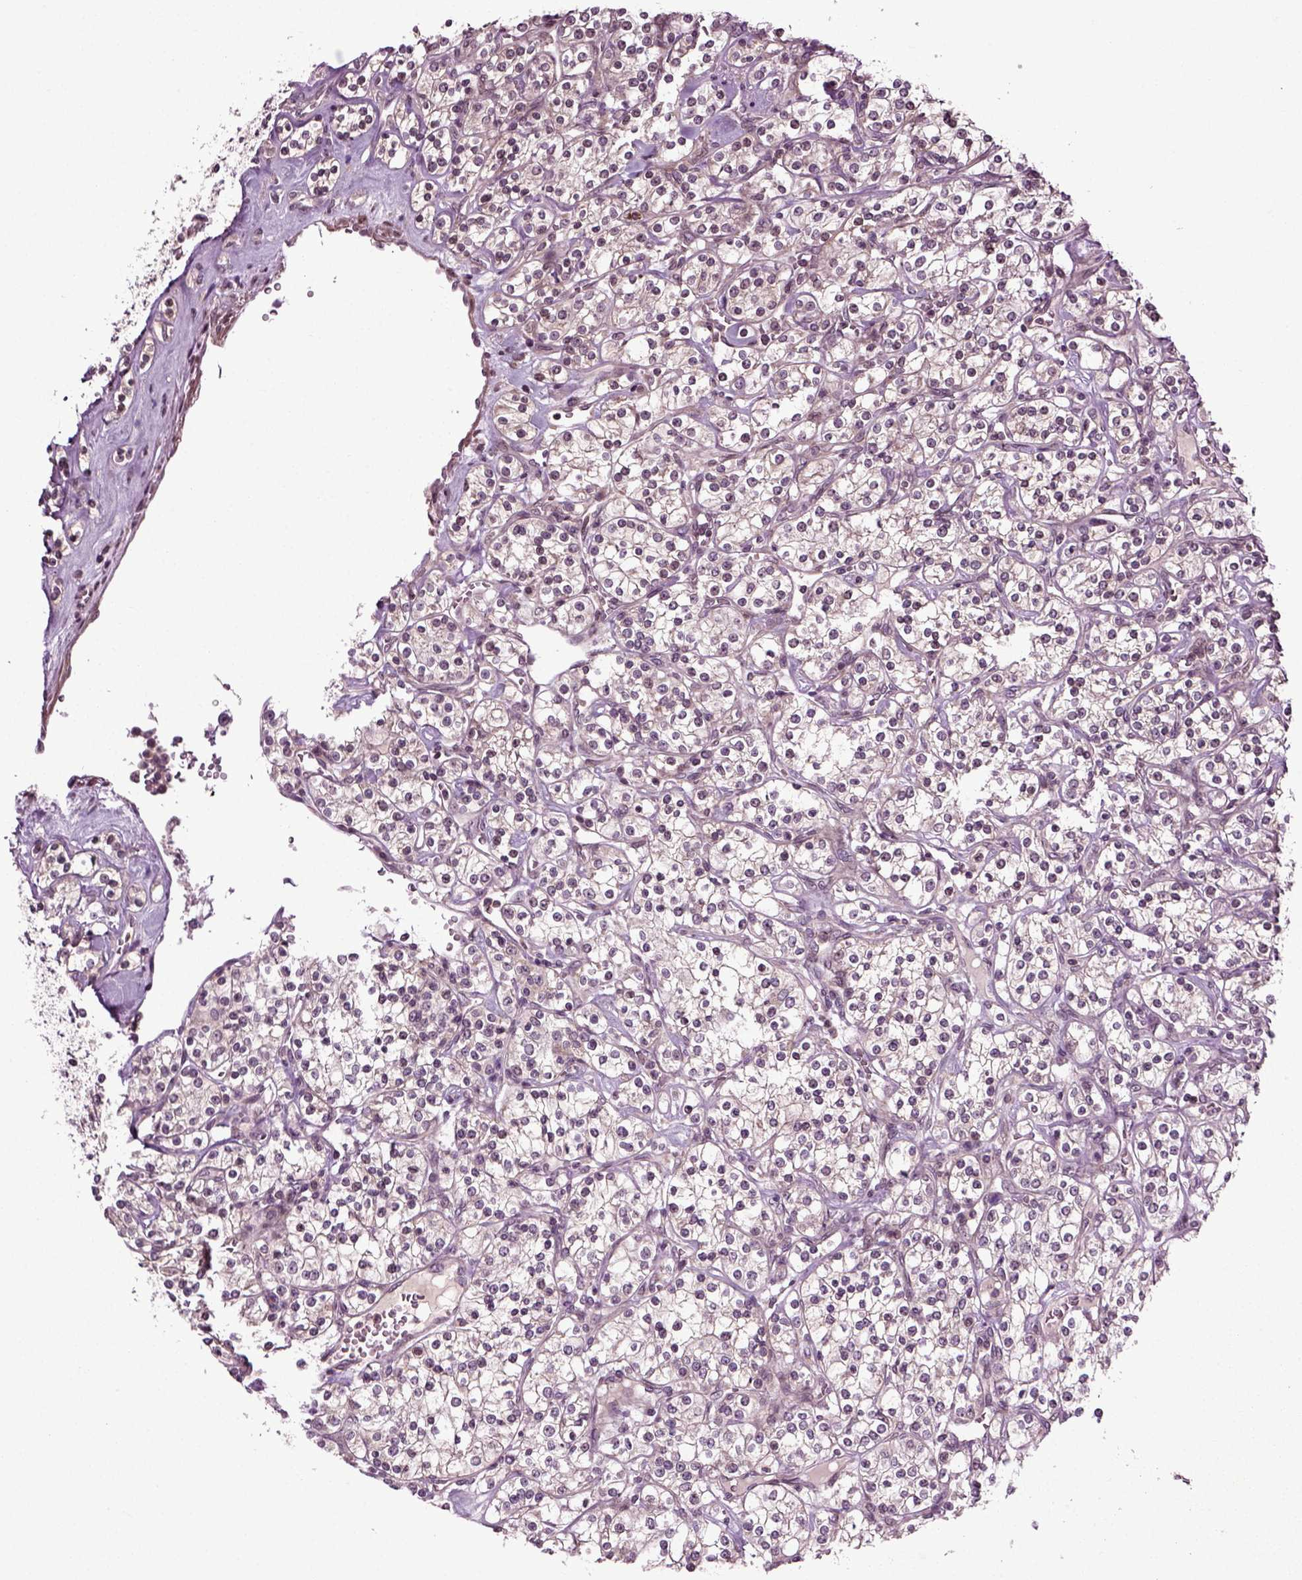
{"staining": {"intensity": "negative", "quantity": "none", "location": "none"}, "tissue": "renal cancer", "cell_type": "Tumor cells", "image_type": "cancer", "snomed": [{"axis": "morphology", "description": "Adenocarcinoma, NOS"}, {"axis": "topography", "description": "Kidney"}], "caption": "IHC photomicrograph of neoplastic tissue: adenocarcinoma (renal) stained with DAB (3,3'-diaminobenzidine) exhibits no significant protein expression in tumor cells.", "gene": "KNSTRN", "patient": {"sex": "male", "age": 77}}